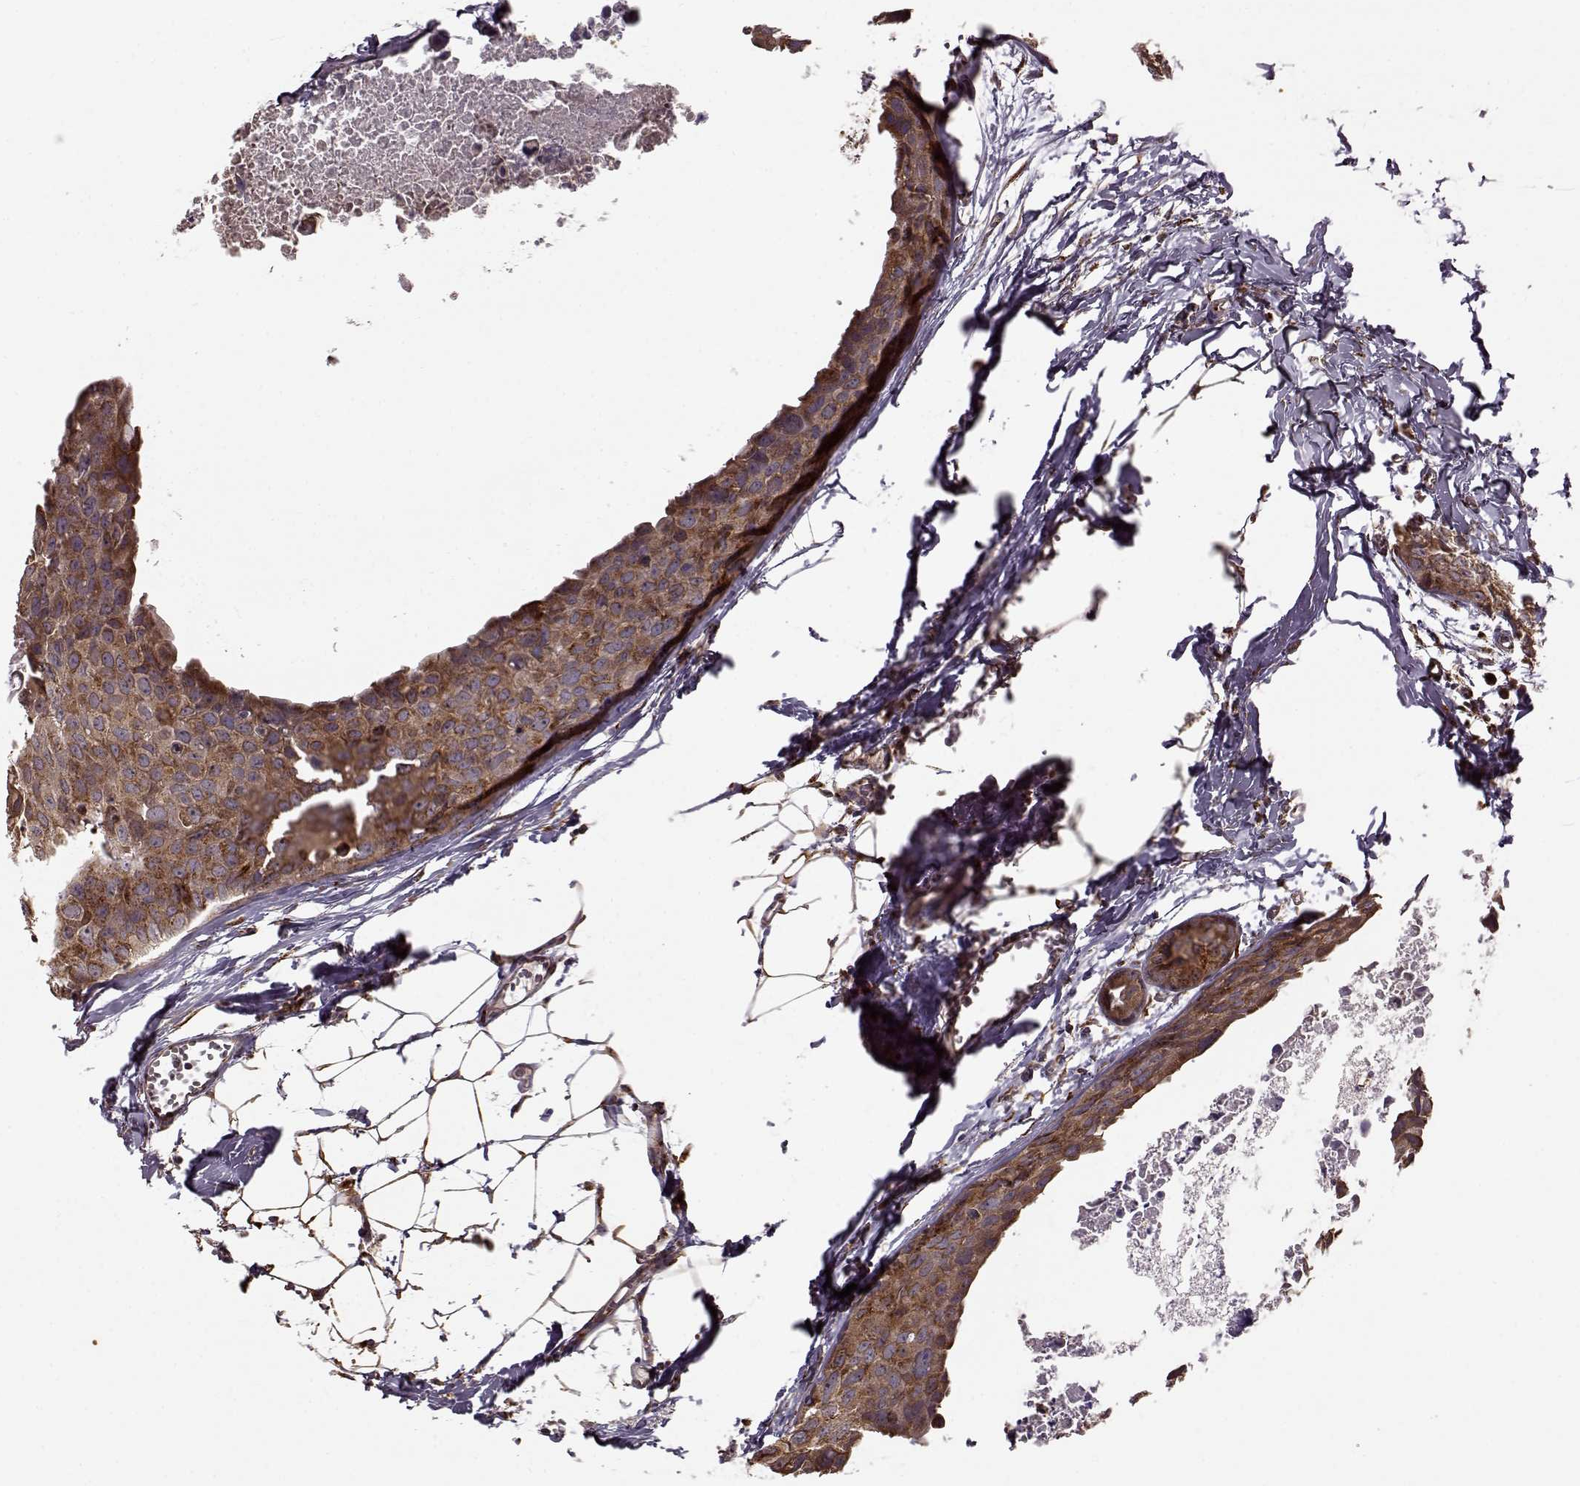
{"staining": {"intensity": "moderate", "quantity": ">75%", "location": "cytoplasmic/membranous"}, "tissue": "breast cancer", "cell_type": "Tumor cells", "image_type": "cancer", "snomed": [{"axis": "morphology", "description": "Duct carcinoma"}, {"axis": "topography", "description": "Breast"}], "caption": "The photomicrograph shows immunohistochemical staining of breast infiltrating ductal carcinoma. There is moderate cytoplasmic/membranous expression is present in about >75% of tumor cells.", "gene": "YIPF5", "patient": {"sex": "female", "age": 38}}